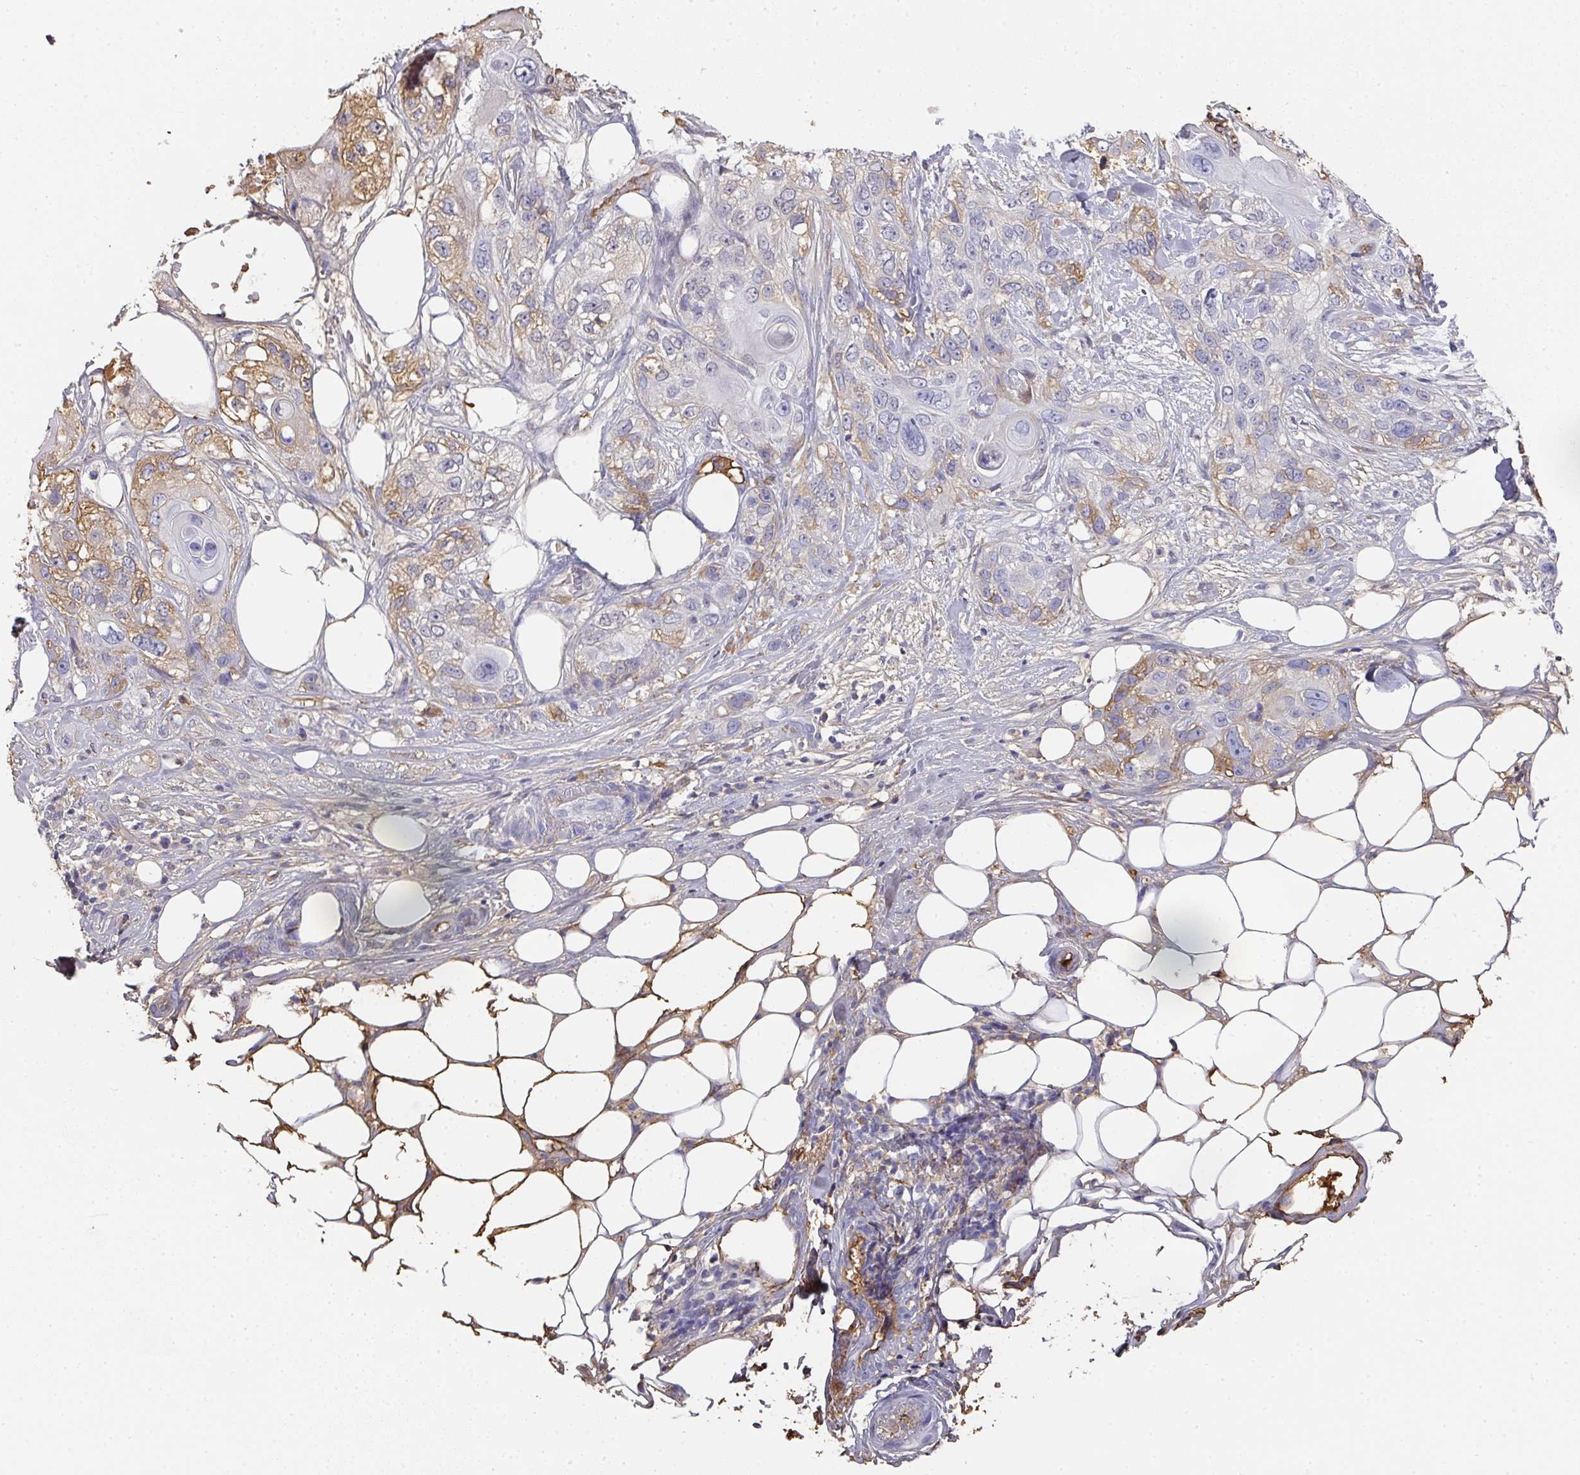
{"staining": {"intensity": "moderate", "quantity": "<25%", "location": "cytoplasmic/membranous"}, "tissue": "skin cancer", "cell_type": "Tumor cells", "image_type": "cancer", "snomed": [{"axis": "morphology", "description": "Normal tissue, NOS"}, {"axis": "morphology", "description": "Squamous cell carcinoma, NOS"}, {"axis": "topography", "description": "Skin"}], "caption": "A high-resolution image shows immunohistochemistry (IHC) staining of skin cancer, which exhibits moderate cytoplasmic/membranous staining in approximately <25% of tumor cells.", "gene": "ALB", "patient": {"sex": "male", "age": 72}}